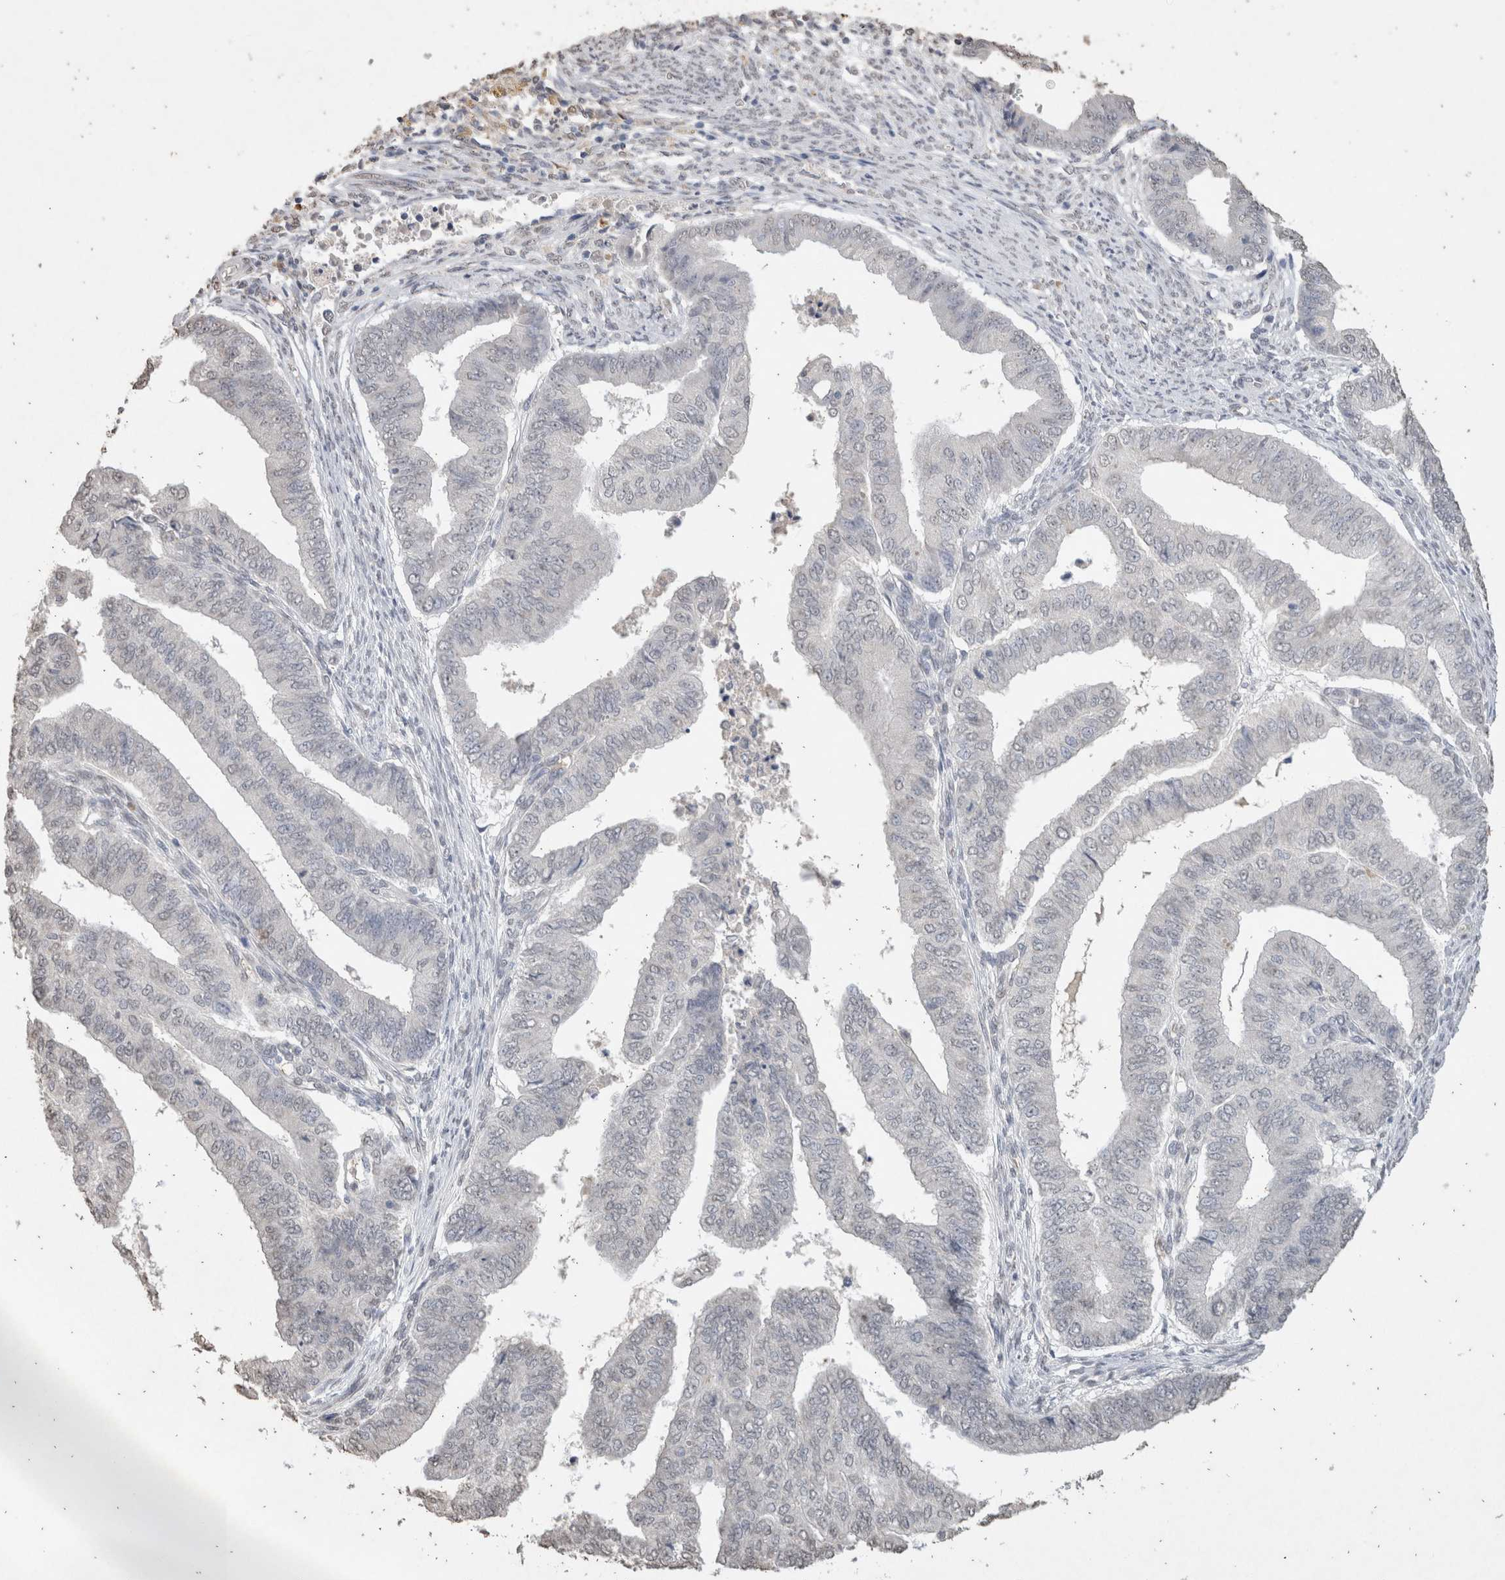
{"staining": {"intensity": "negative", "quantity": "none", "location": "none"}, "tissue": "endometrial cancer", "cell_type": "Tumor cells", "image_type": "cancer", "snomed": [{"axis": "morphology", "description": "Polyp, NOS"}, {"axis": "morphology", "description": "Adenocarcinoma, NOS"}, {"axis": "morphology", "description": "Adenoma, NOS"}, {"axis": "topography", "description": "Endometrium"}], "caption": "An image of endometrial cancer (adenocarcinoma) stained for a protein displays no brown staining in tumor cells.", "gene": "LGALS2", "patient": {"sex": "female", "age": 79}}